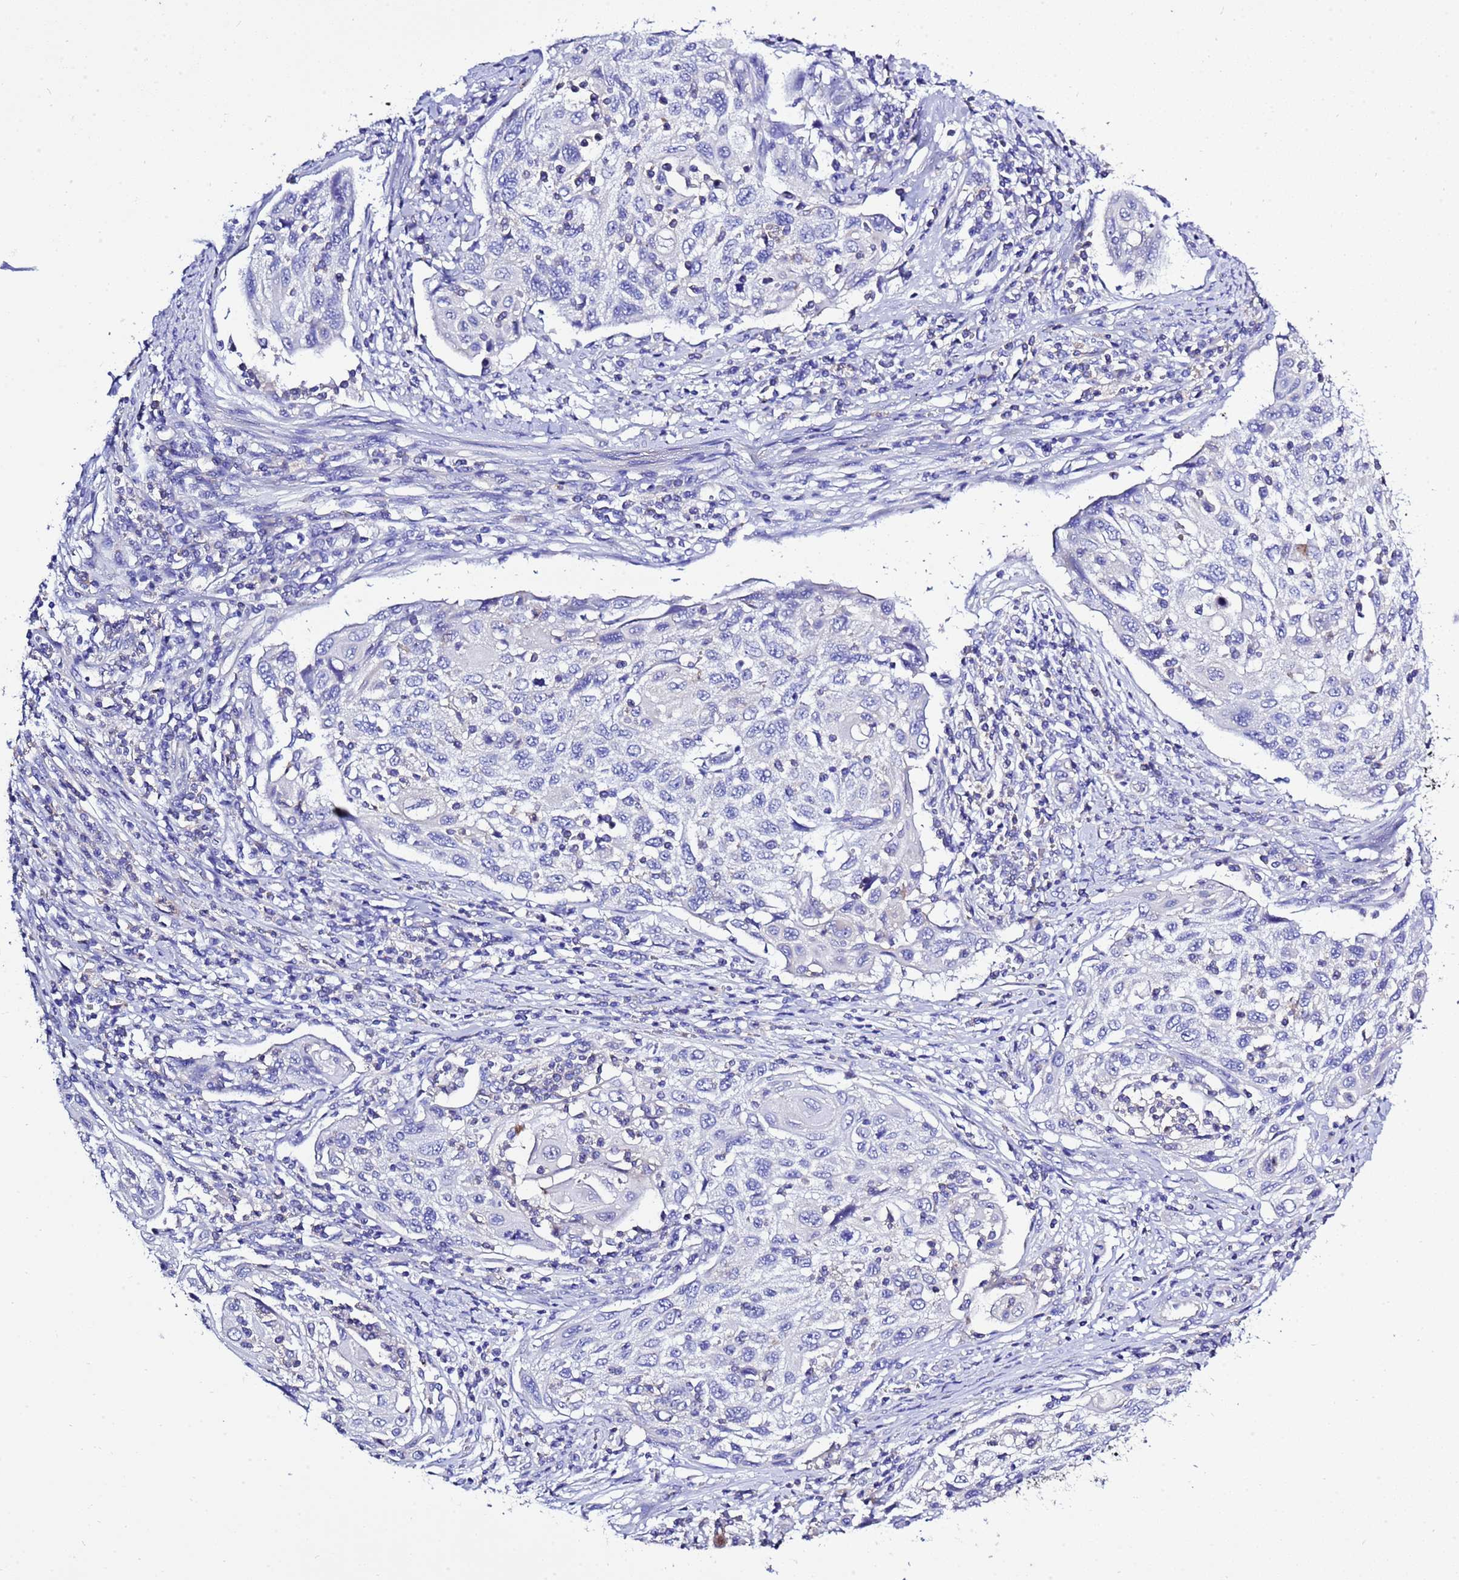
{"staining": {"intensity": "negative", "quantity": "none", "location": "none"}, "tissue": "cervical cancer", "cell_type": "Tumor cells", "image_type": "cancer", "snomed": [{"axis": "morphology", "description": "Squamous cell carcinoma, NOS"}, {"axis": "topography", "description": "Cervix"}], "caption": "Immunohistochemical staining of cervical cancer shows no significant staining in tumor cells.", "gene": "KICS2", "patient": {"sex": "female", "age": 70}}